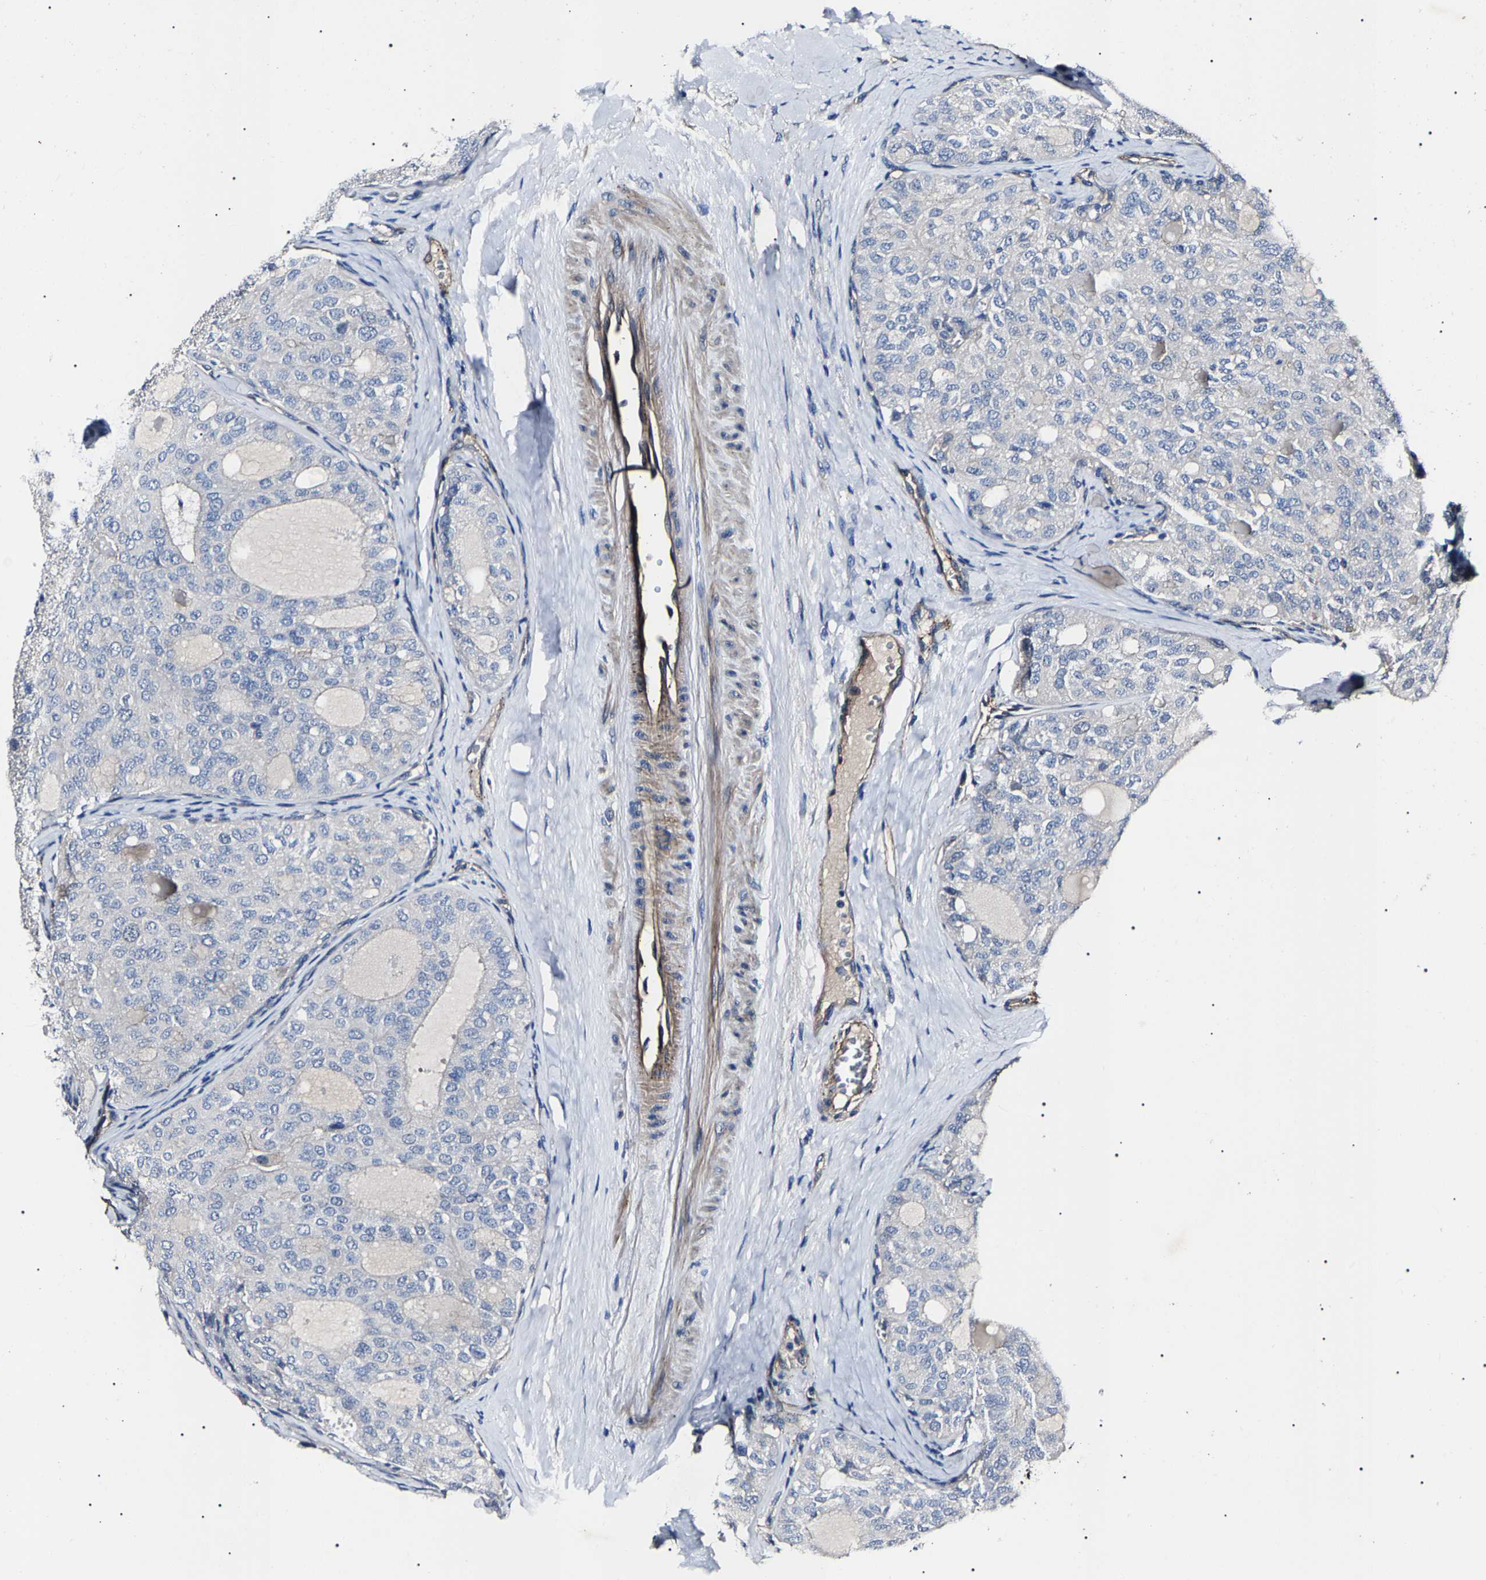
{"staining": {"intensity": "negative", "quantity": "none", "location": "none"}, "tissue": "thyroid cancer", "cell_type": "Tumor cells", "image_type": "cancer", "snomed": [{"axis": "morphology", "description": "Follicular adenoma carcinoma, NOS"}, {"axis": "topography", "description": "Thyroid gland"}], "caption": "Tumor cells are negative for protein expression in human thyroid follicular adenoma carcinoma.", "gene": "KLHL42", "patient": {"sex": "male", "age": 75}}